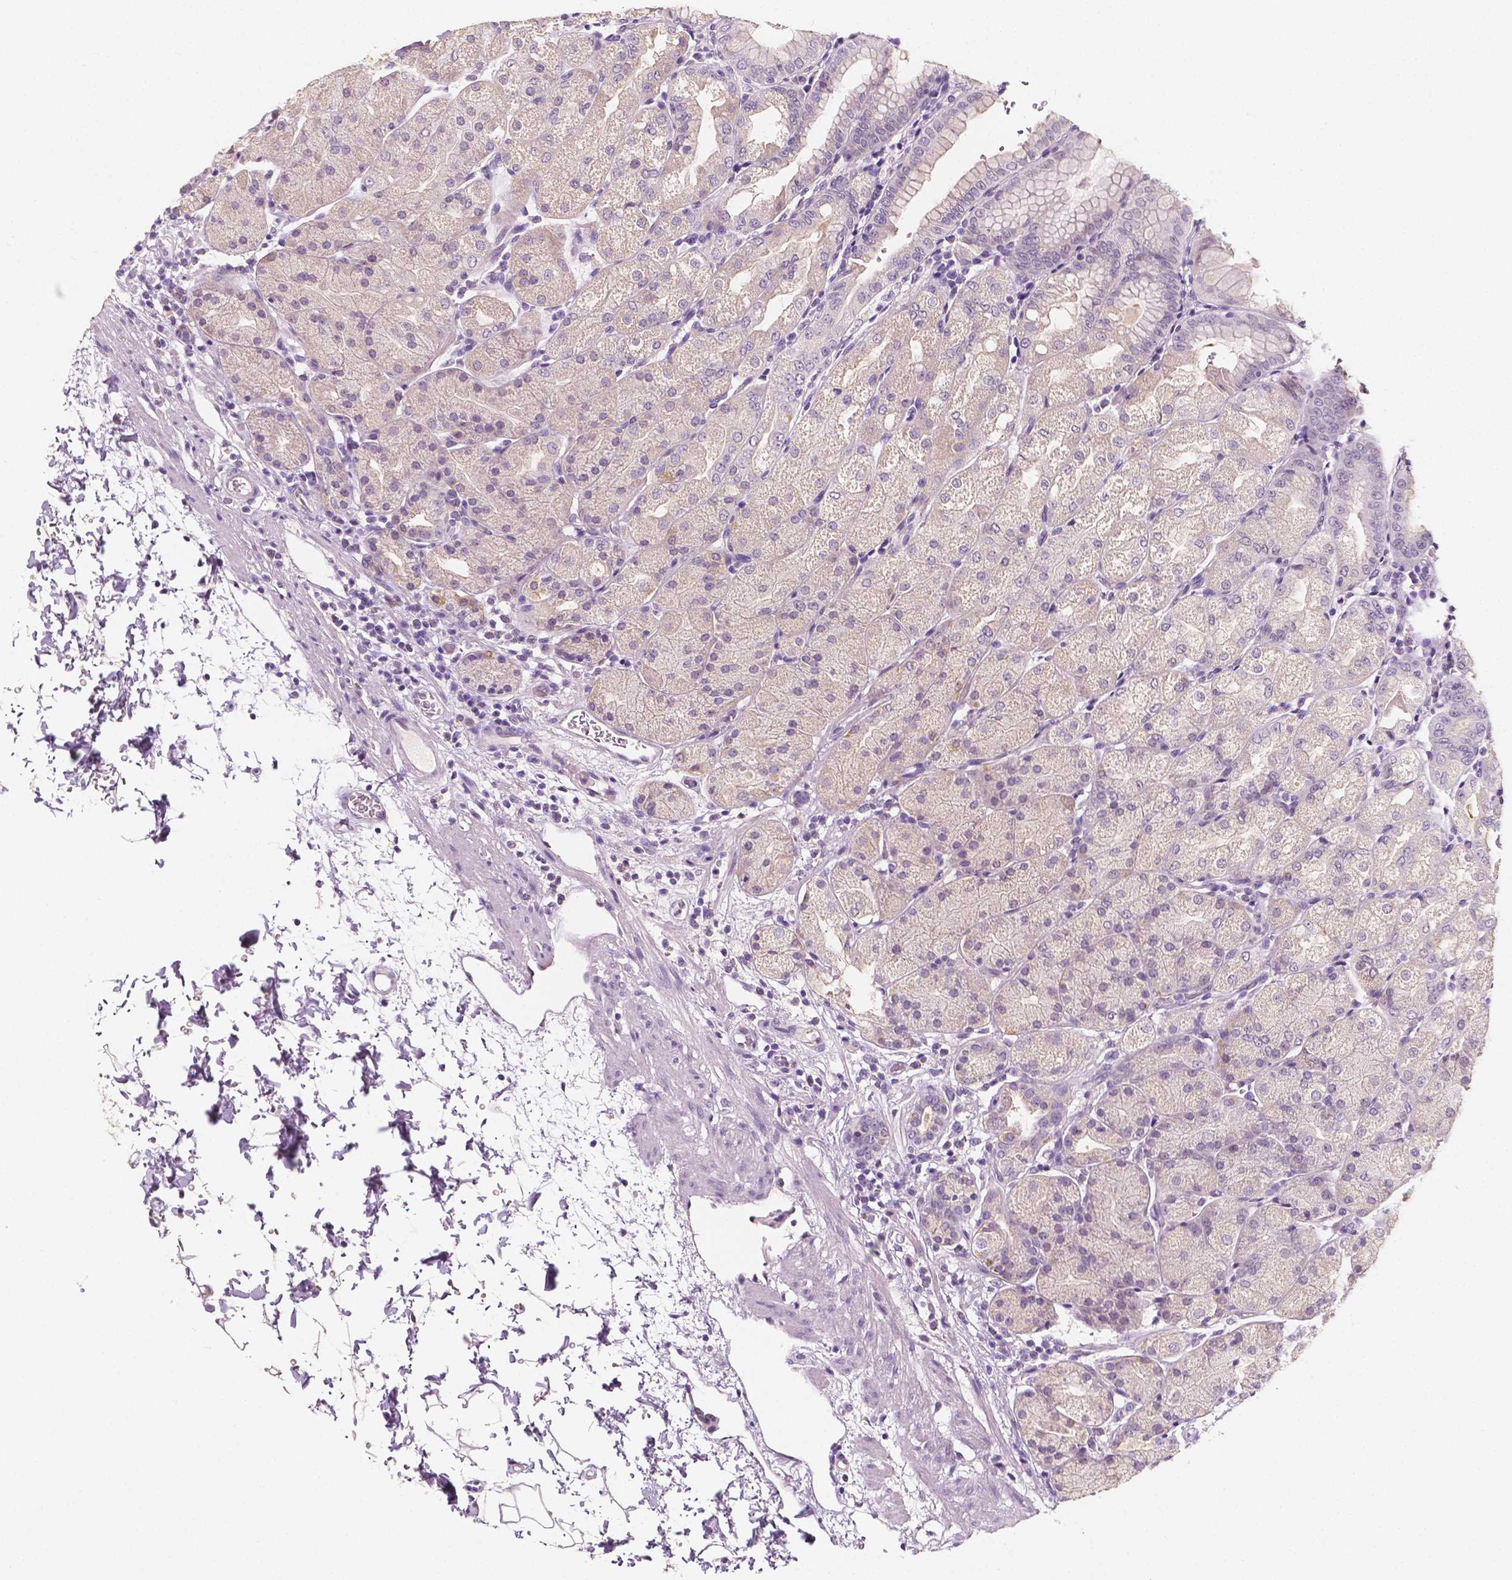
{"staining": {"intensity": "weak", "quantity": "<25%", "location": "cytoplasmic/membranous"}, "tissue": "stomach", "cell_type": "Glandular cells", "image_type": "normal", "snomed": [{"axis": "morphology", "description": "Normal tissue, NOS"}, {"axis": "topography", "description": "Stomach, upper"}, {"axis": "topography", "description": "Stomach"}, {"axis": "topography", "description": "Stomach, lower"}], "caption": "This photomicrograph is of normal stomach stained with IHC to label a protein in brown with the nuclei are counter-stained blue. There is no positivity in glandular cells. (DAB (3,3'-diaminobenzidine) IHC, high magnification).", "gene": "TAL1", "patient": {"sex": "male", "age": 62}}